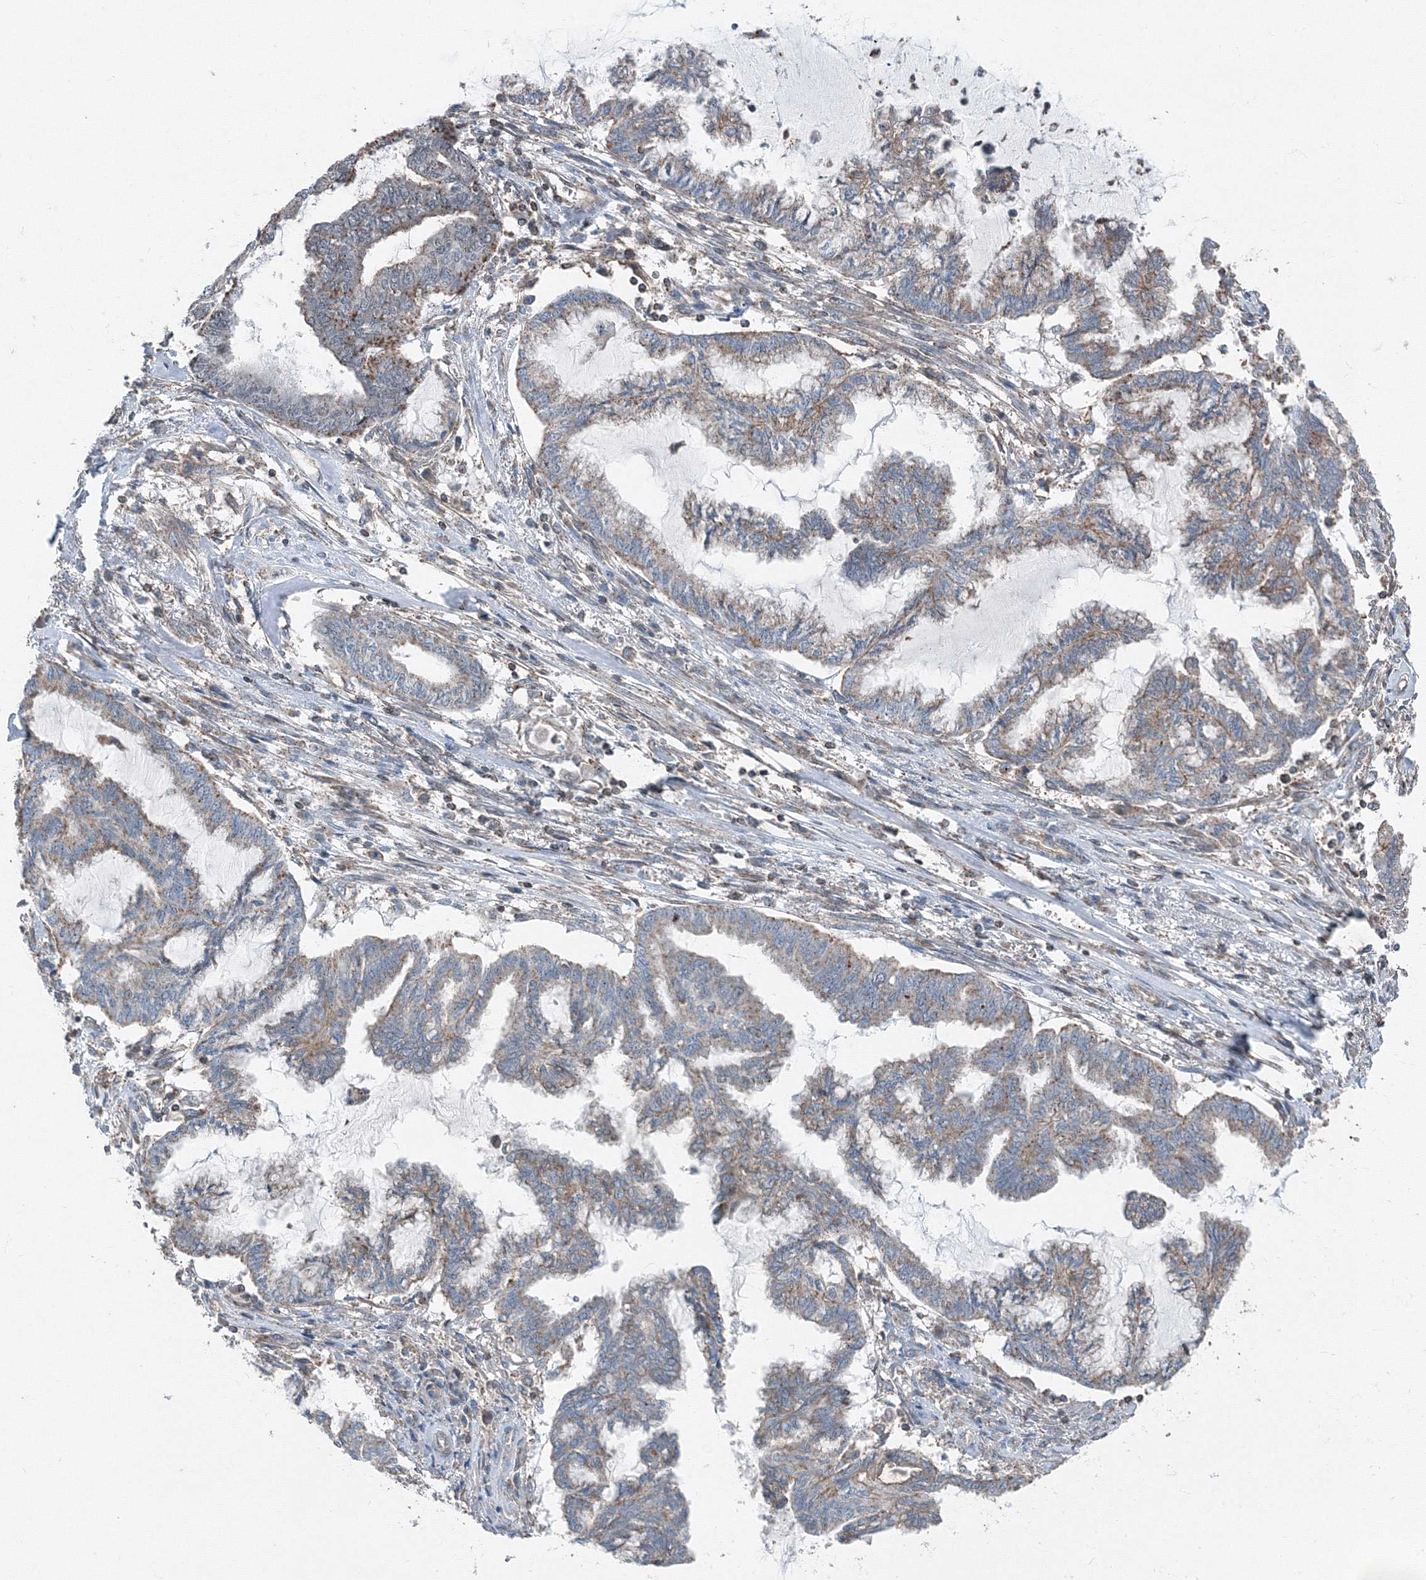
{"staining": {"intensity": "weak", "quantity": "<25%", "location": "cytoplasmic/membranous"}, "tissue": "endometrial cancer", "cell_type": "Tumor cells", "image_type": "cancer", "snomed": [{"axis": "morphology", "description": "Adenocarcinoma, NOS"}, {"axis": "topography", "description": "Endometrium"}], "caption": "Immunohistochemistry (IHC) image of neoplastic tissue: human adenocarcinoma (endometrial) stained with DAB (3,3'-diaminobenzidine) exhibits no significant protein expression in tumor cells.", "gene": "AASDH", "patient": {"sex": "female", "age": 86}}